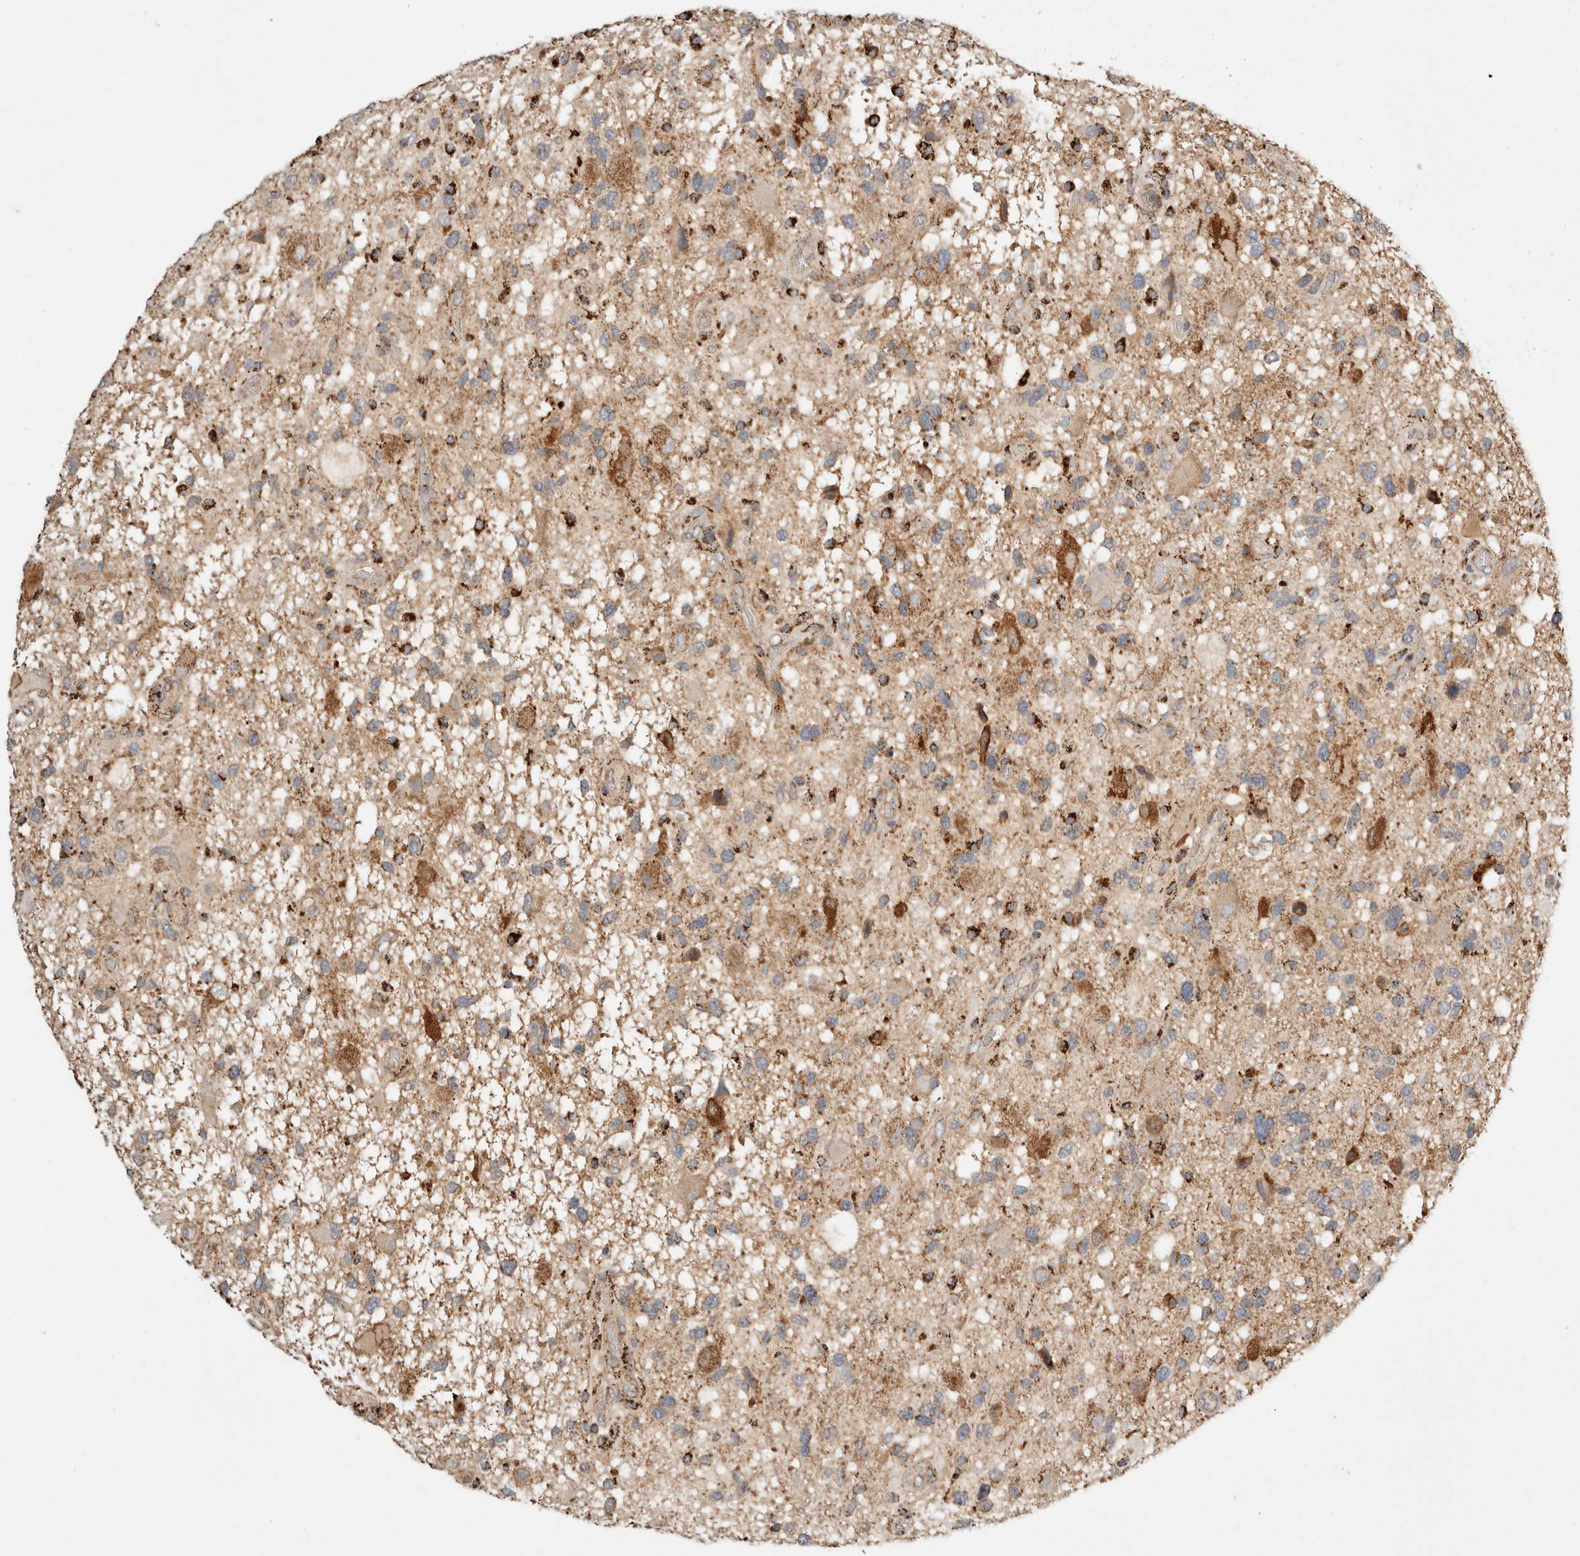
{"staining": {"intensity": "moderate", "quantity": ">75%", "location": "cytoplasmic/membranous"}, "tissue": "glioma", "cell_type": "Tumor cells", "image_type": "cancer", "snomed": [{"axis": "morphology", "description": "Glioma, malignant, High grade"}, {"axis": "topography", "description": "Brain"}], "caption": "Moderate cytoplasmic/membranous staining for a protein is identified in about >75% of tumor cells of high-grade glioma (malignant) using IHC.", "gene": "HROB", "patient": {"sex": "male", "age": 33}}